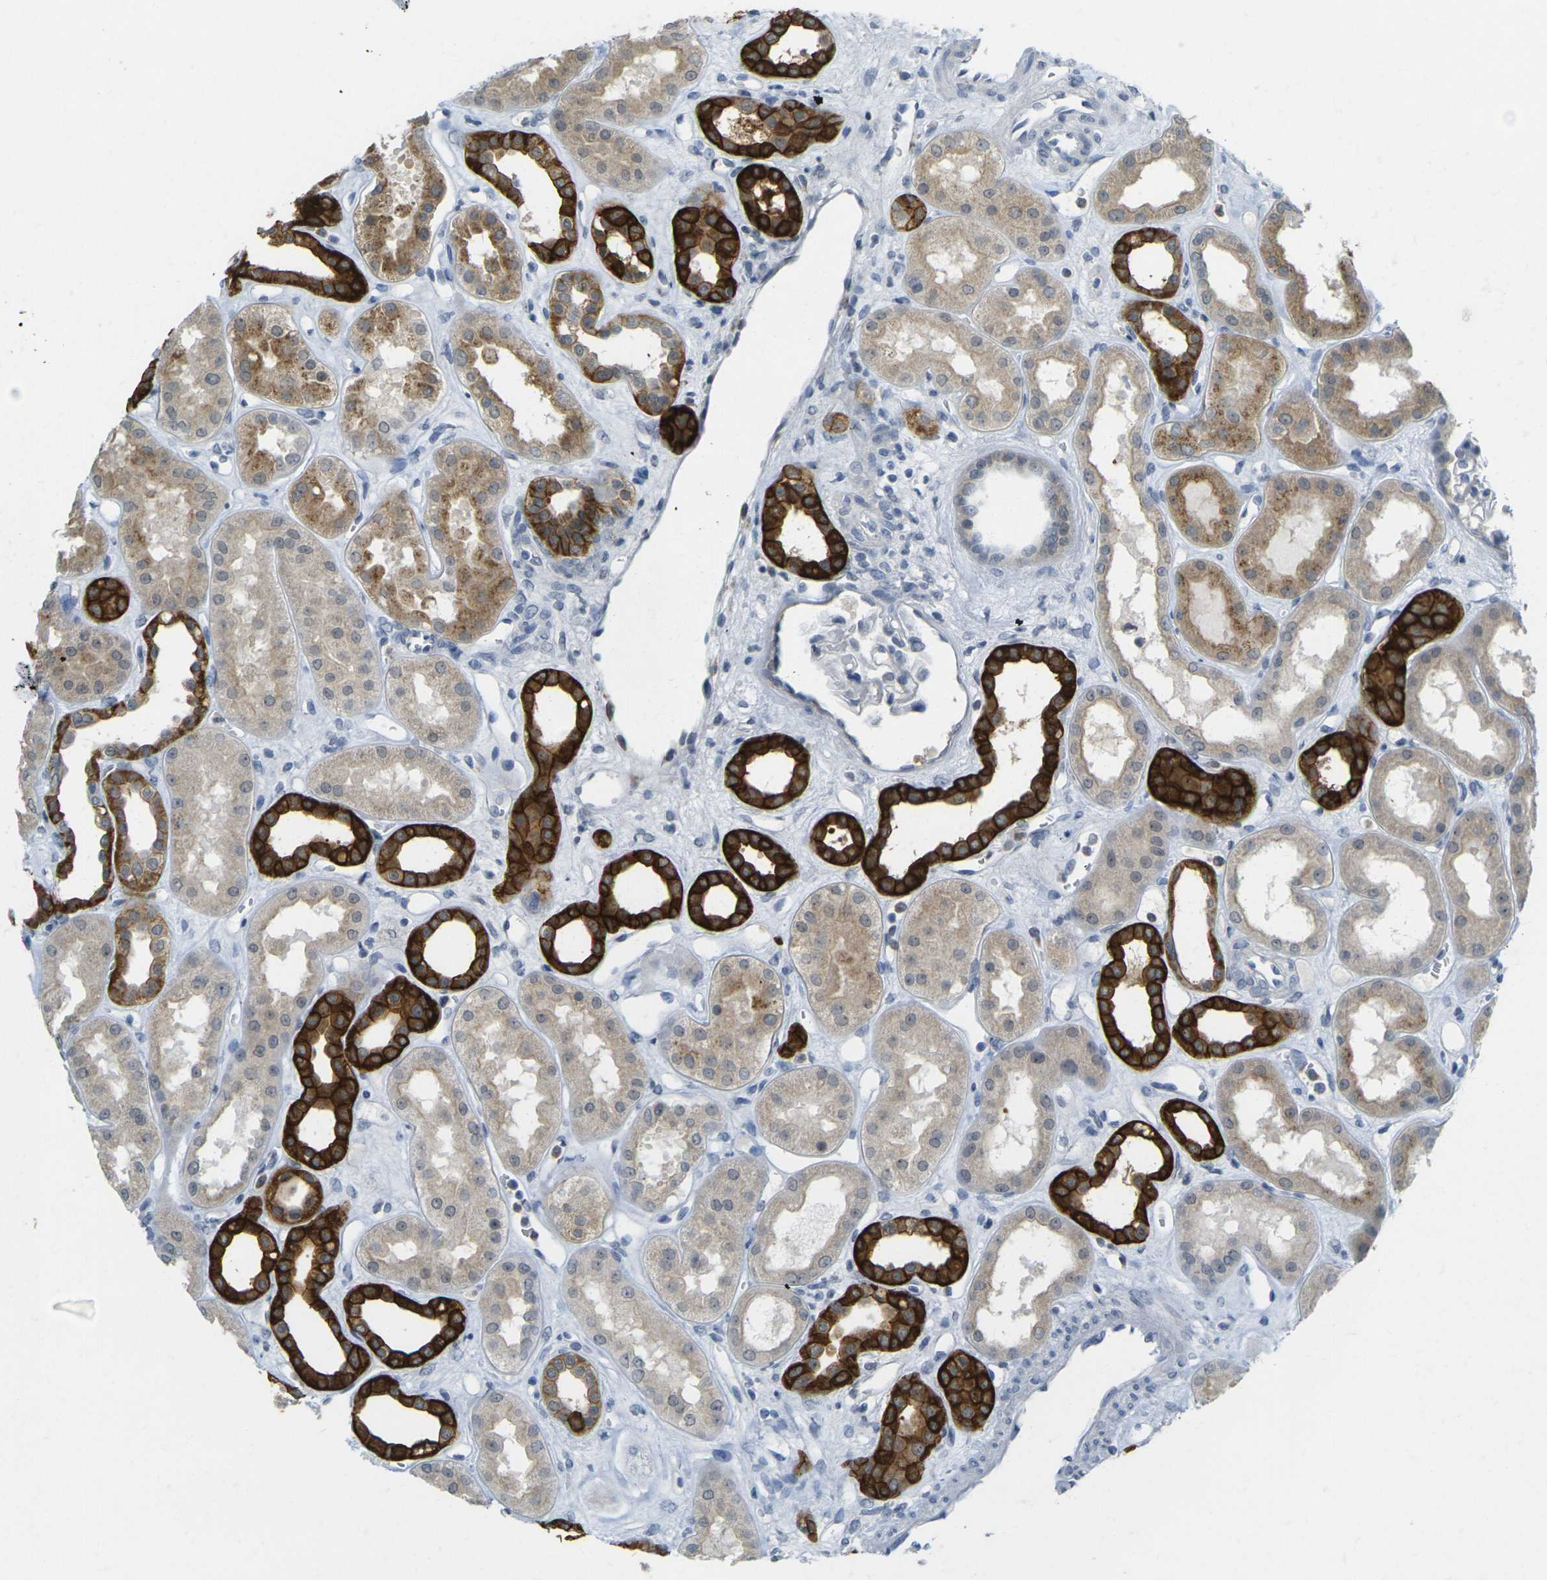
{"staining": {"intensity": "negative", "quantity": "none", "location": "none"}, "tissue": "kidney", "cell_type": "Cells in glomeruli", "image_type": "normal", "snomed": [{"axis": "morphology", "description": "Normal tissue, NOS"}, {"axis": "topography", "description": "Kidney"}], "caption": "The immunohistochemistry photomicrograph has no significant positivity in cells in glomeruli of kidney. The staining was performed using DAB (3,3'-diaminobenzidine) to visualize the protein expression in brown, while the nuclei were stained in blue with hematoxylin (Magnification: 20x).", "gene": "SPTBN2", "patient": {"sex": "male", "age": 59}}